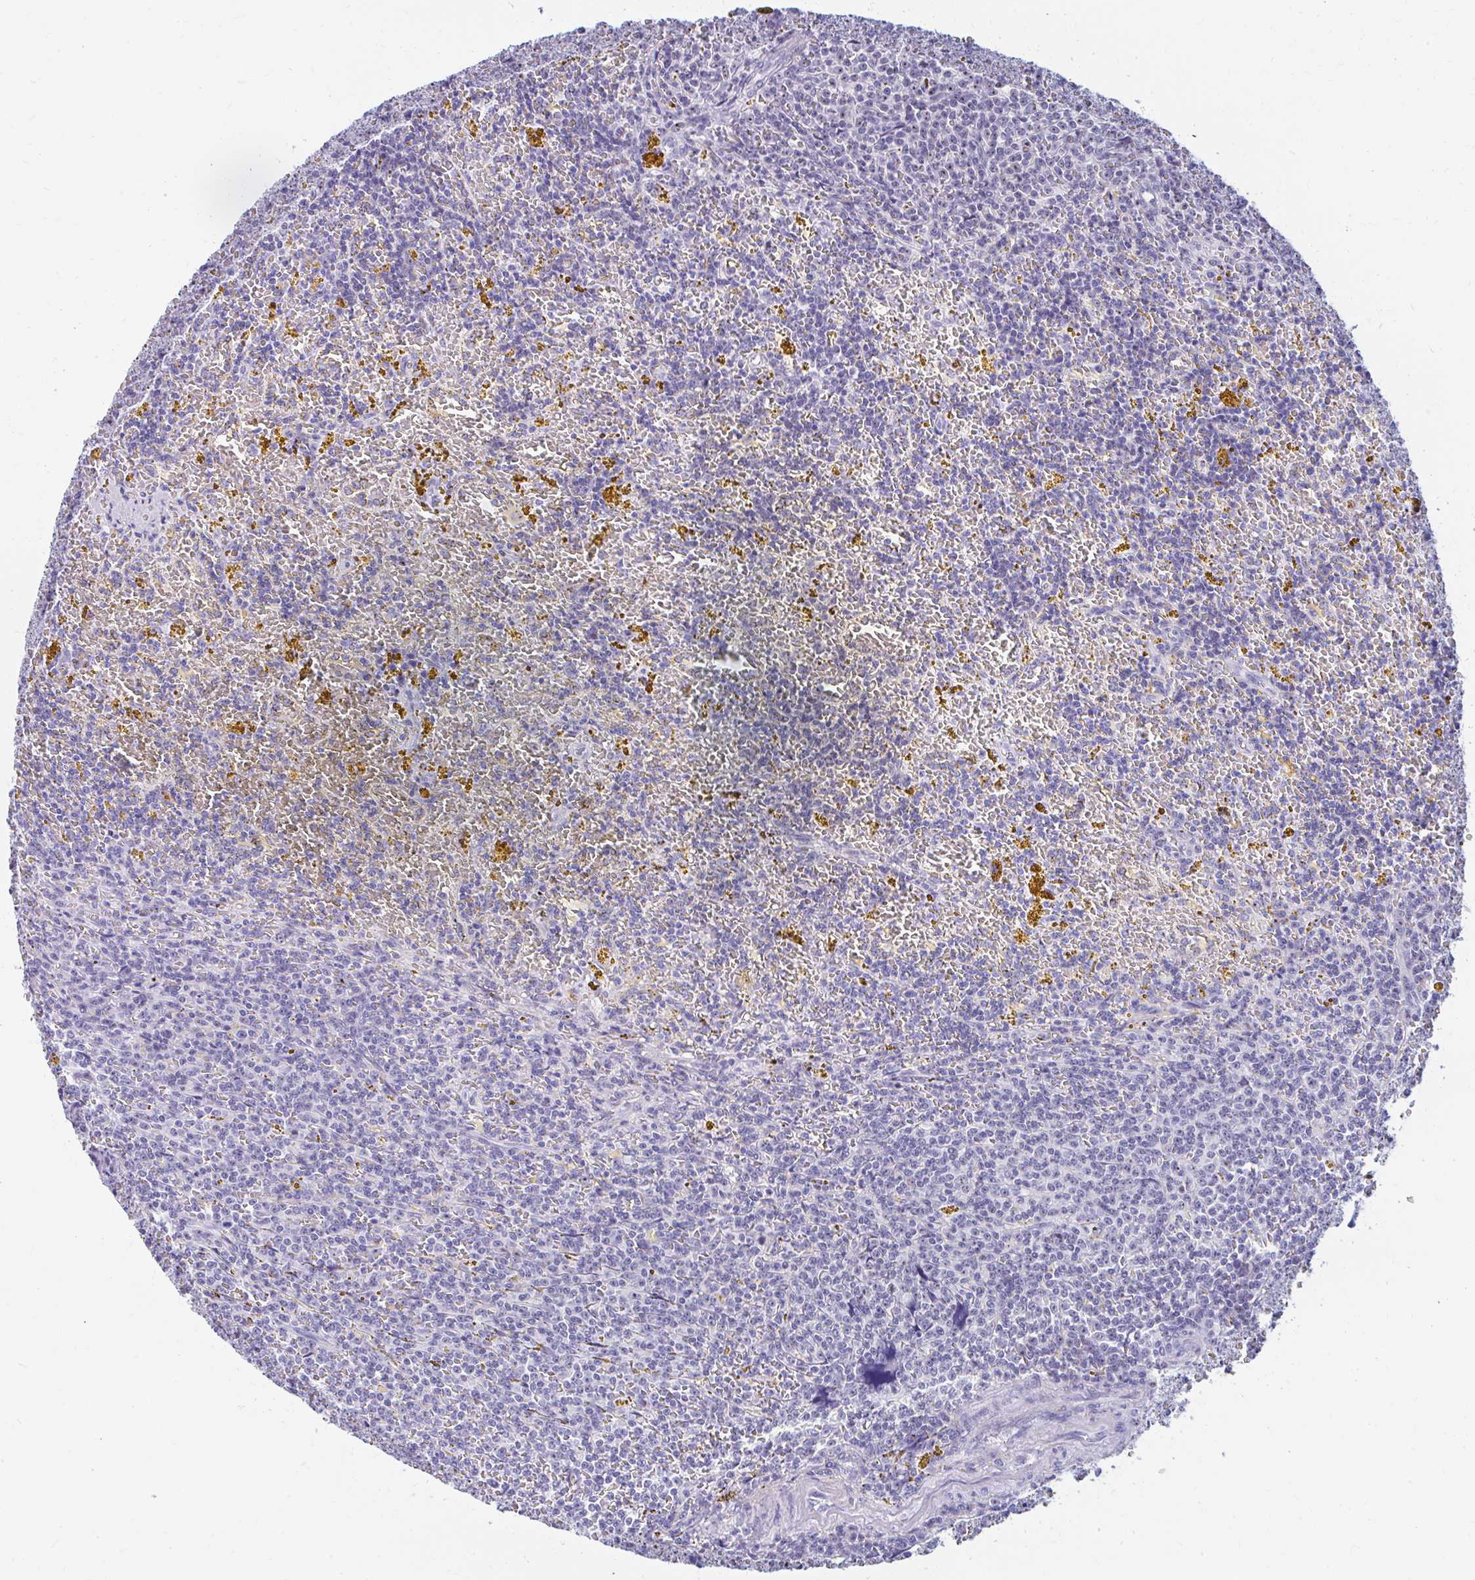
{"staining": {"intensity": "negative", "quantity": "none", "location": "none"}, "tissue": "lymphoma", "cell_type": "Tumor cells", "image_type": "cancer", "snomed": [{"axis": "morphology", "description": "Malignant lymphoma, non-Hodgkin's type, Low grade"}, {"axis": "topography", "description": "Spleen"}, {"axis": "topography", "description": "Lymph node"}], "caption": "Micrograph shows no significant protein staining in tumor cells of lymphoma.", "gene": "FTSJ3", "patient": {"sex": "female", "age": 66}}